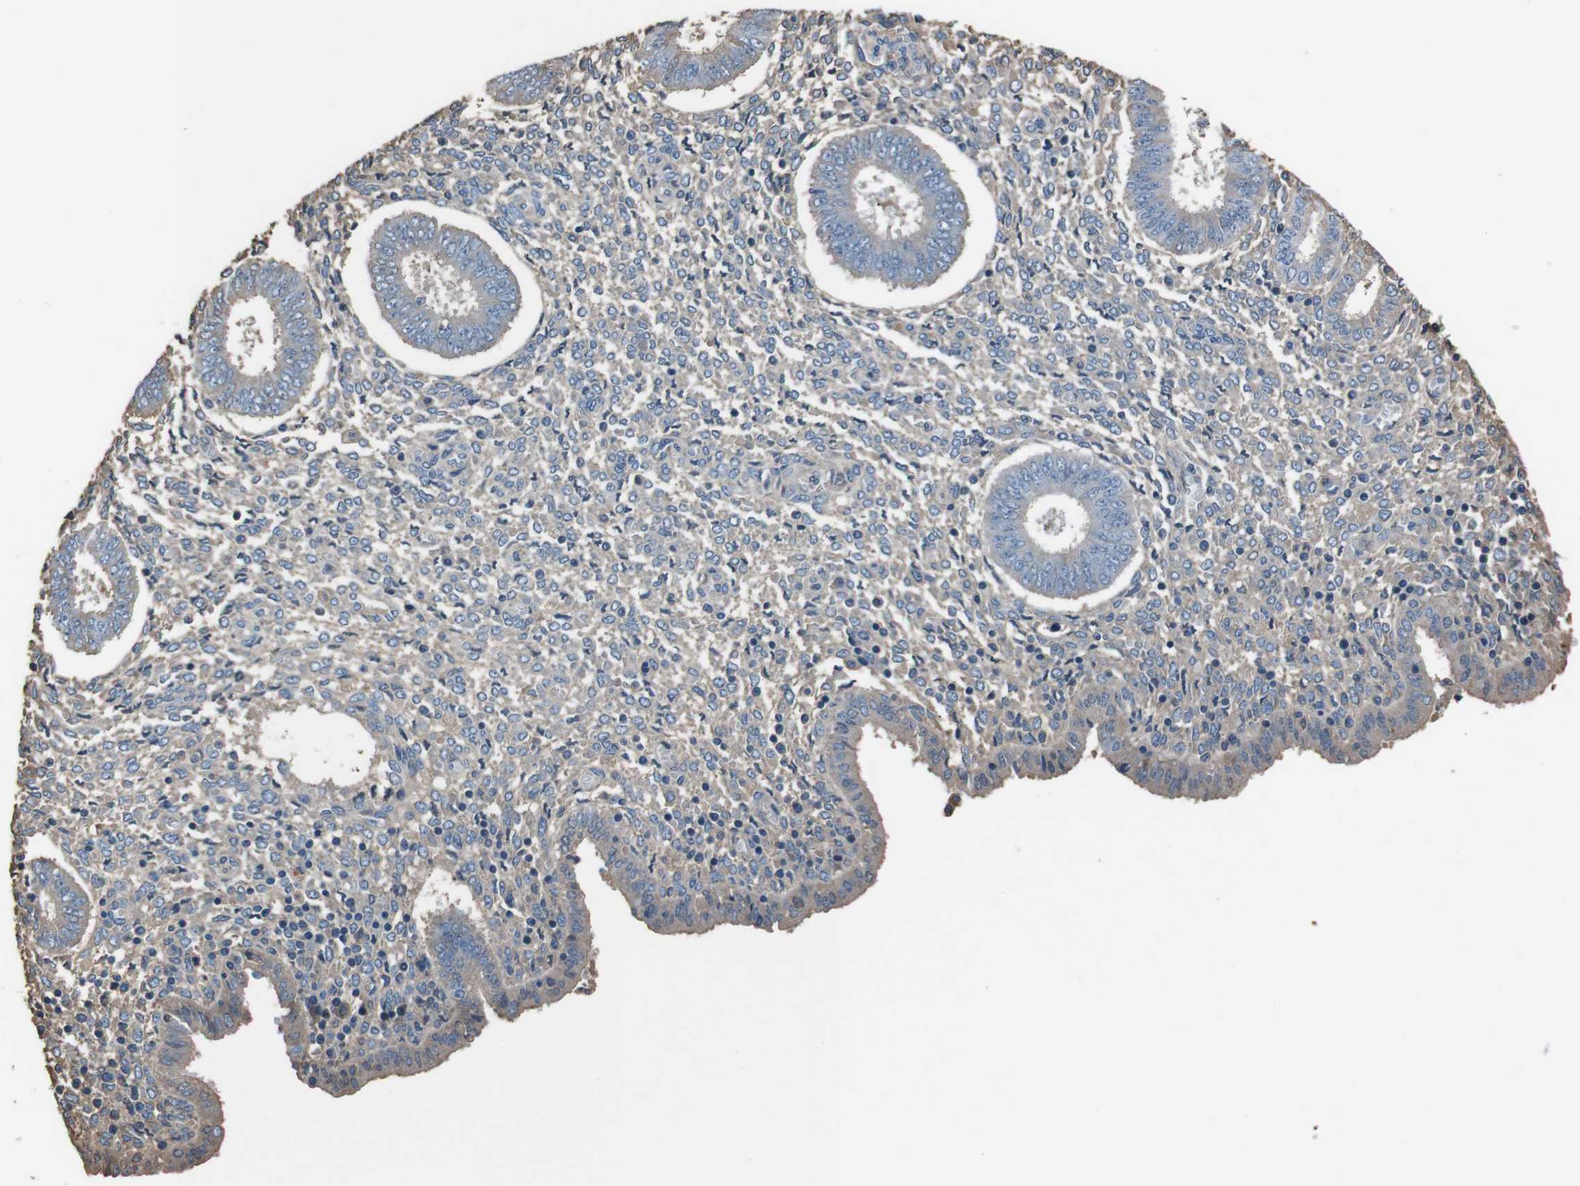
{"staining": {"intensity": "weak", "quantity": "<25%", "location": "cytoplasmic/membranous"}, "tissue": "endometrium", "cell_type": "Cells in endometrial stroma", "image_type": "normal", "snomed": [{"axis": "morphology", "description": "Normal tissue, NOS"}, {"axis": "topography", "description": "Endometrium"}], "caption": "Cells in endometrial stroma show no significant protein expression in benign endometrium. The staining was performed using DAB to visualize the protein expression in brown, while the nuclei were stained in blue with hematoxylin (Magnification: 20x).", "gene": "LEP", "patient": {"sex": "female", "age": 35}}